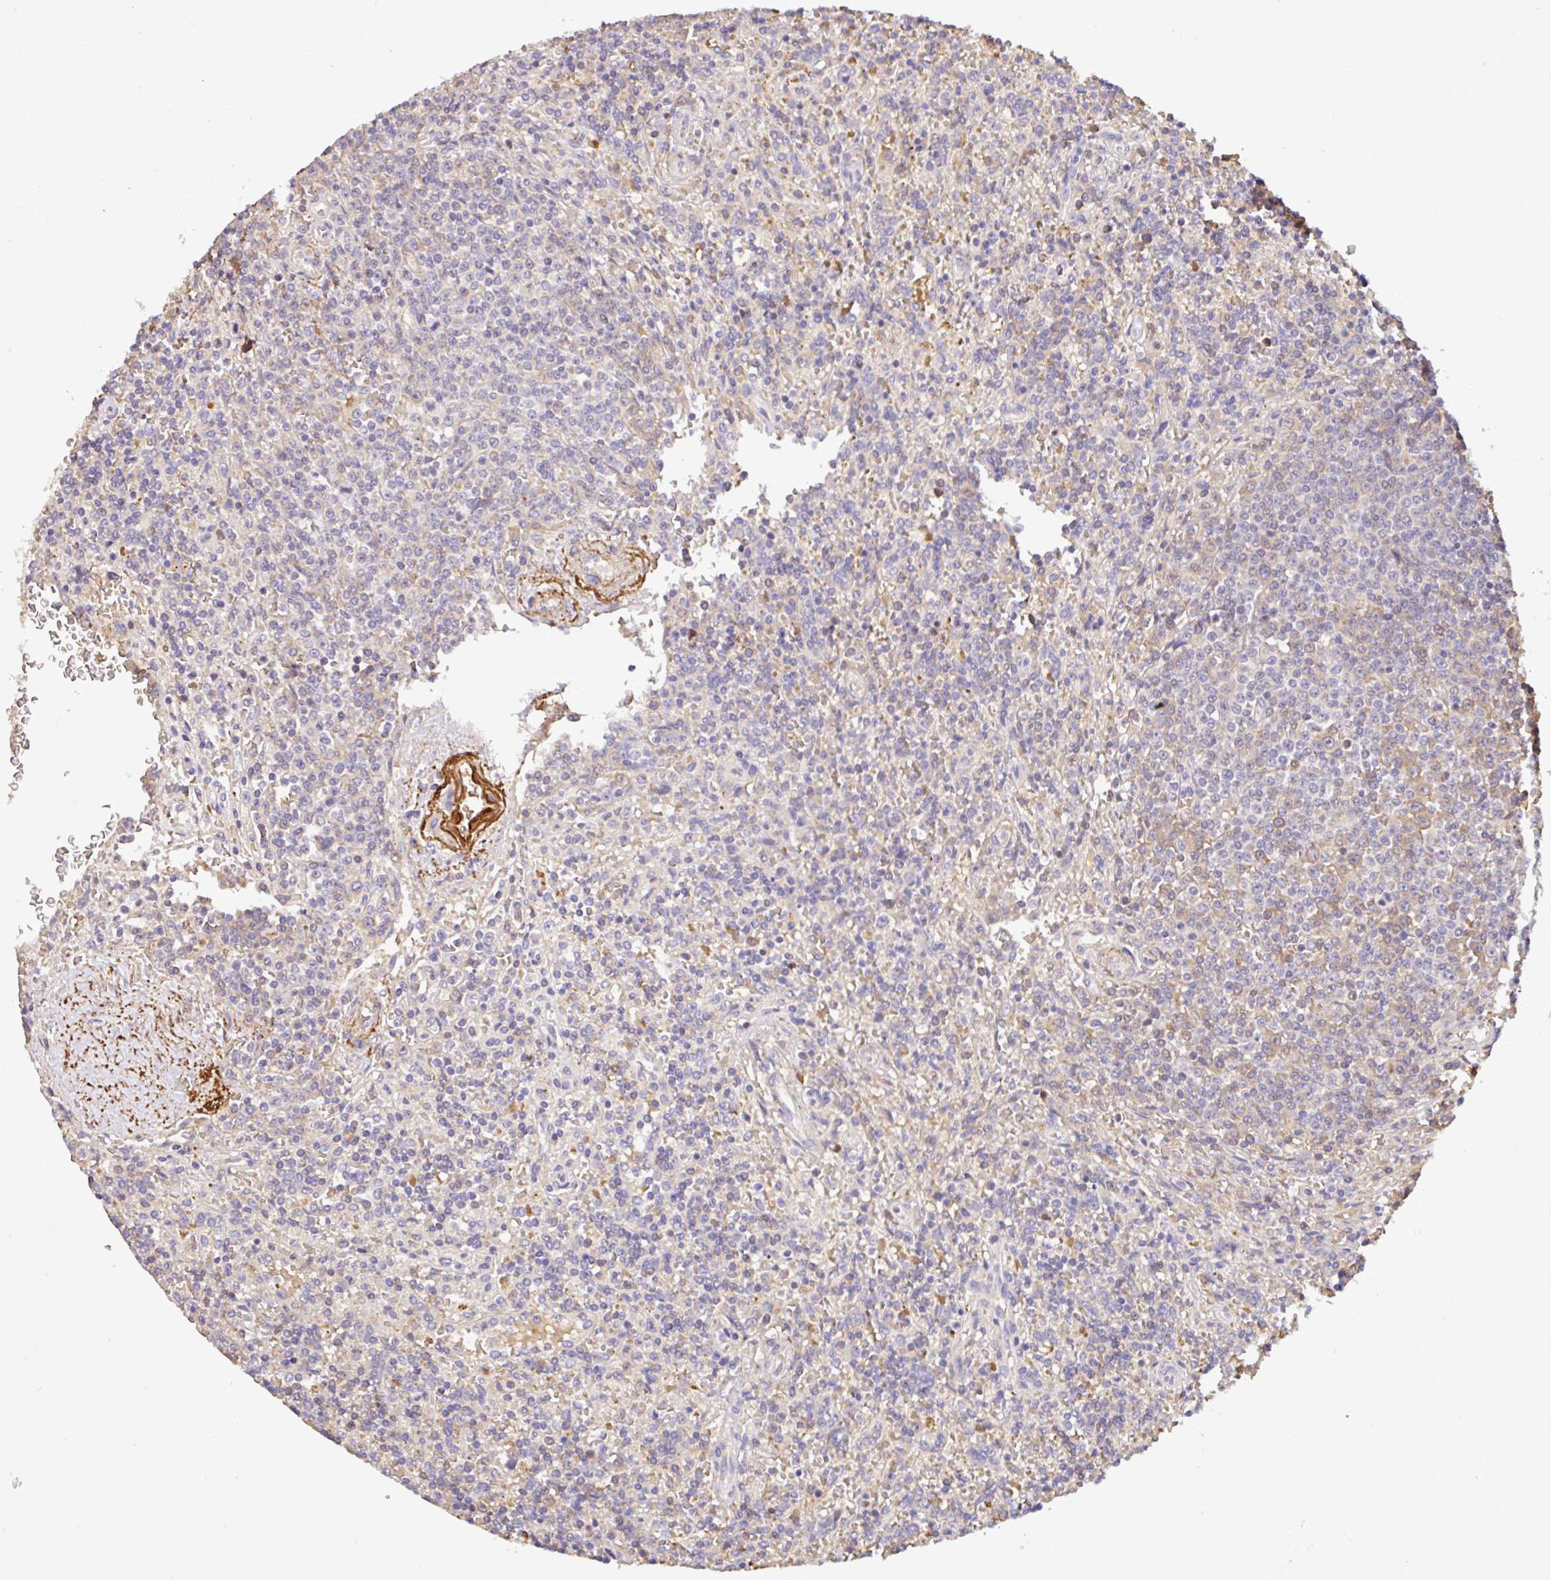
{"staining": {"intensity": "negative", "quantity": "none", "location": "none"}, "tissue": "lymphoma", "cell_type": "Tumor cells", "image_type": "cancer", "snomed": [{"axis": "morphology", "description": "Malignant lymphoma, non-Hodgkin's type, Low grade"}, {"axis": "topography", "description": "Spleen"}], "caption": "DAB immunohistochemical staining of human low-grade malignant lymphoma, non-Hodgkin's type shows no significant positivity in tumor cells. (Stains: DAB (3,3'-diaminobenzidine) immunohistochemistry with hematoxylin counter stain, Microscopy: brightfield microscopy at high magnification).", "gene": "C1QTNF9B", "patient": {"sex": "male", "age": 67}}